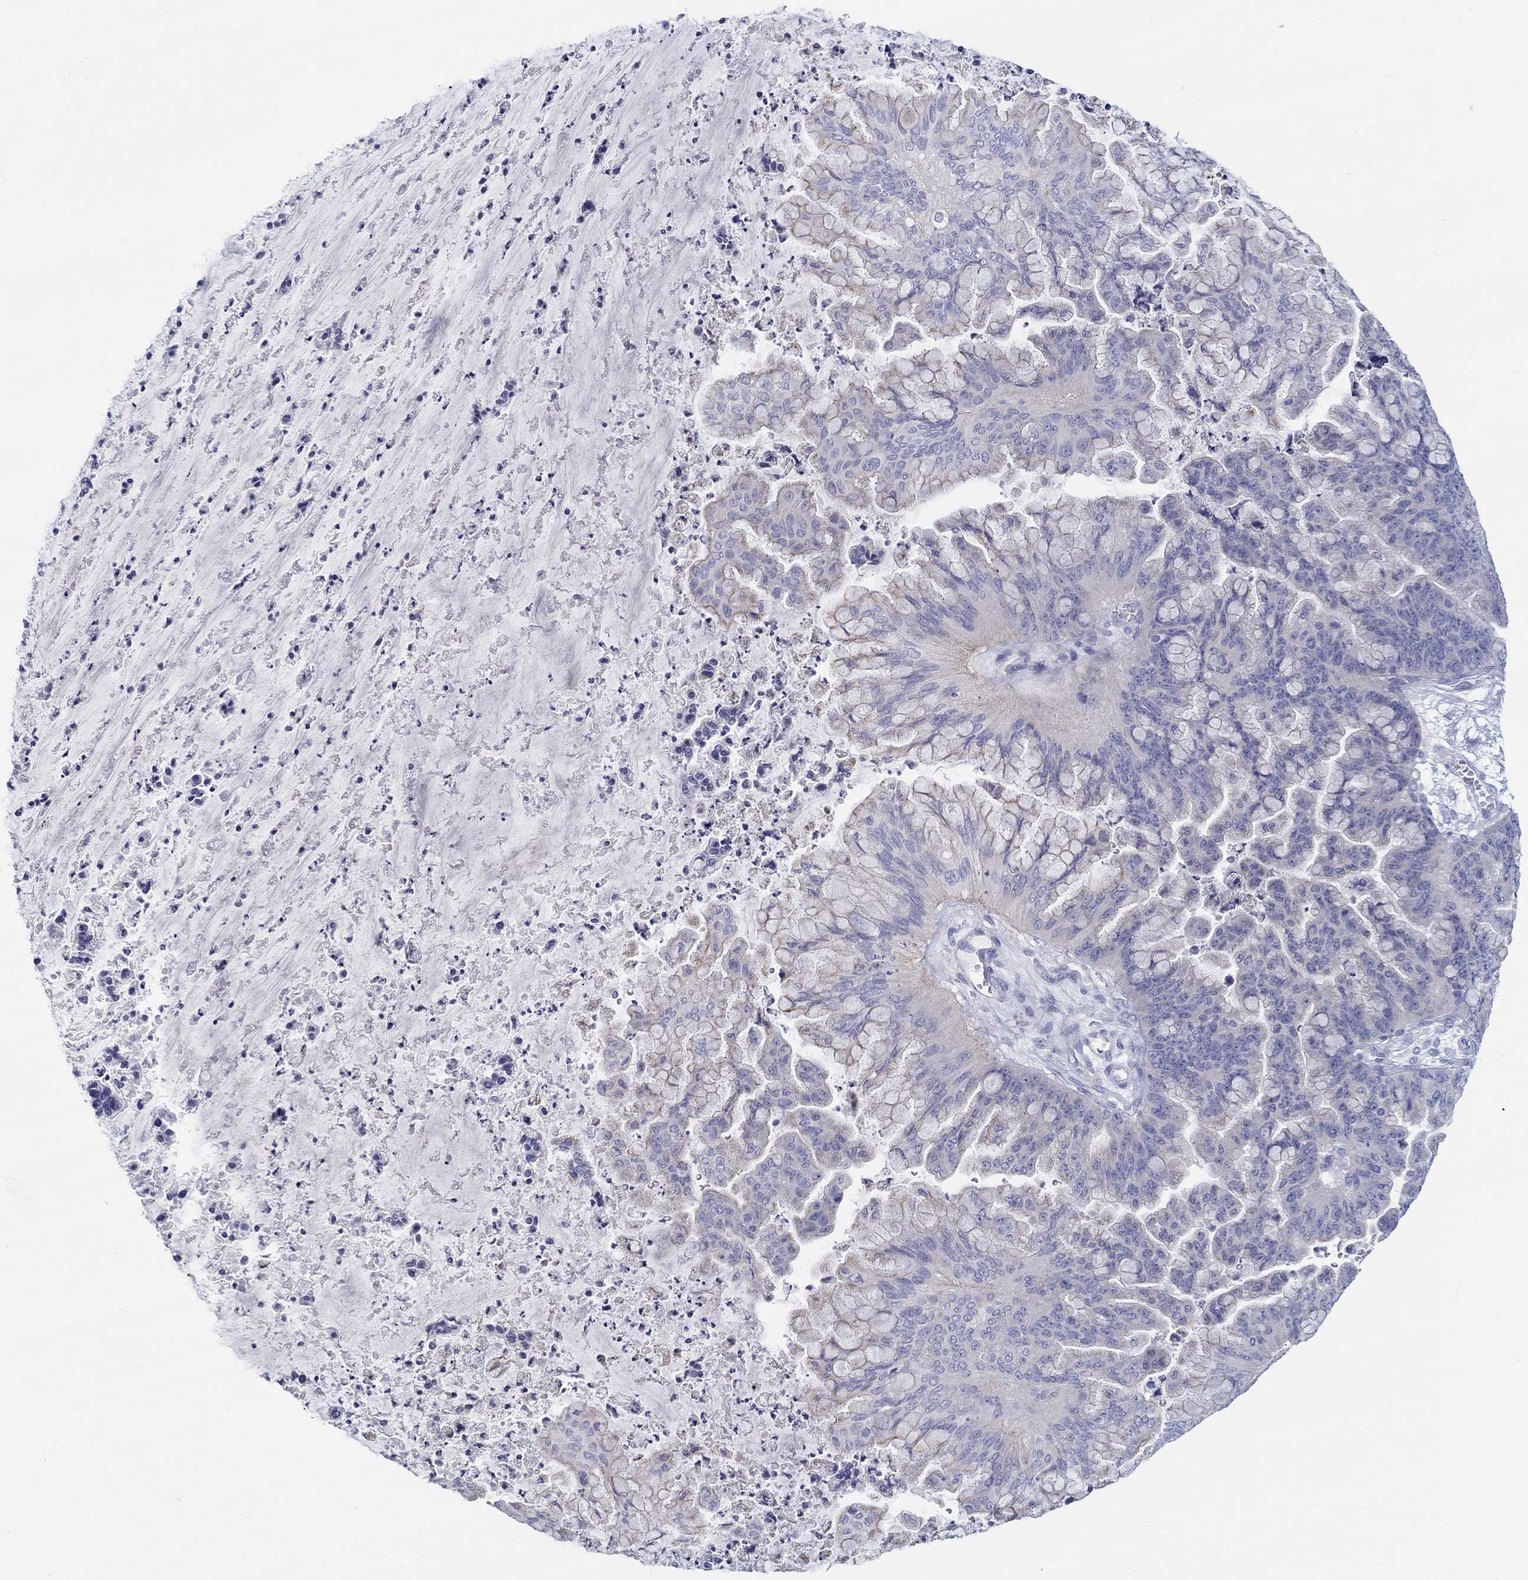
{"staining": {"intensity": "negative", "quantity": "none", "location": "none"}, "tissue": "ovarian cancer", "cell_type": "Tumor cells", "image_type": "cancer", "snomed": [{"axis": "morphology", "description": "Cystadenocarcinoma, mucinous, NOS"}, {"axis": "topography", "description": "Ovary"}], "caption": "The histopathology image shows no staining of tumor cells in ovarian cancer.", "gene": "HAPLN4", "patient": {"sex": "female", "age": 67}}